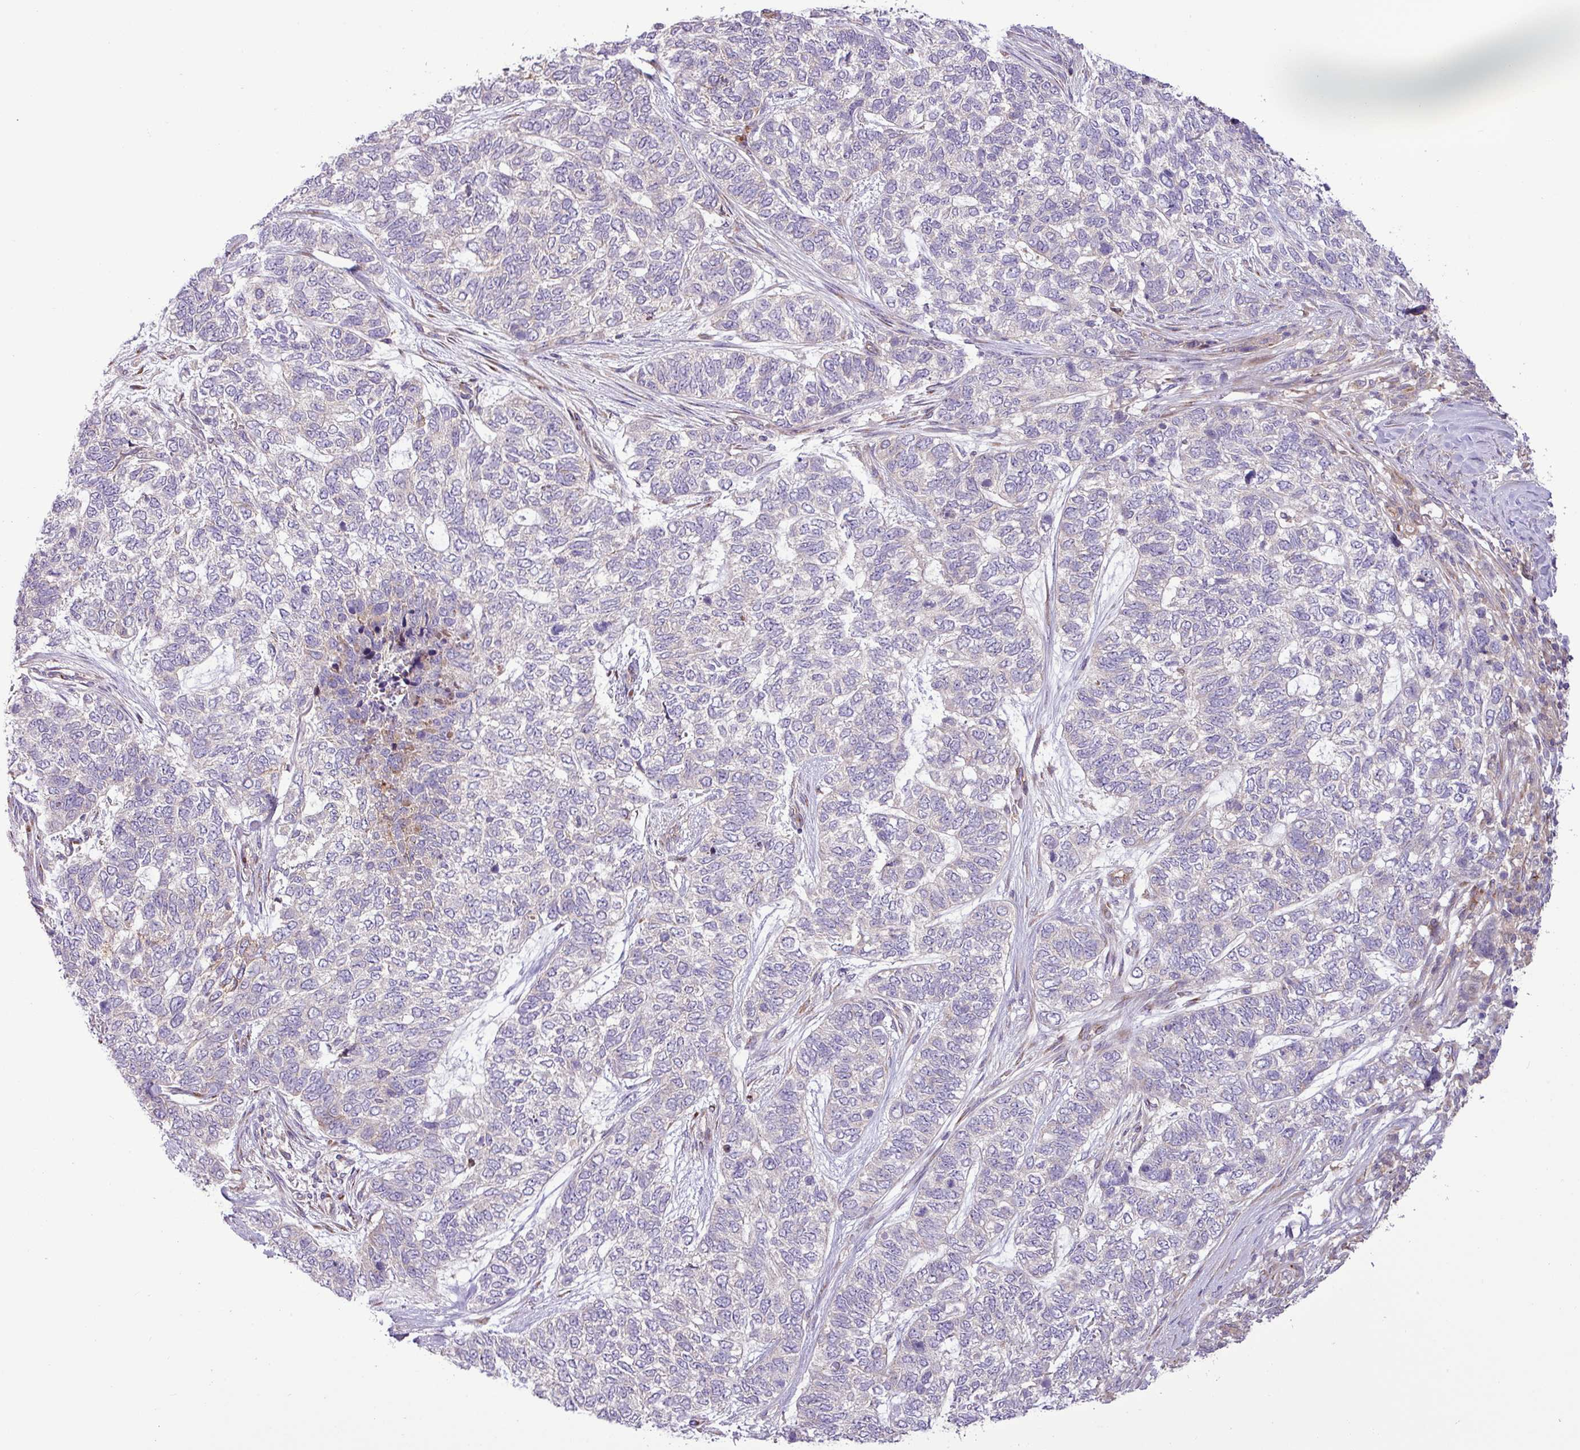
{"staining": {"intensity": "negative", "quantity": "none", "location": "none"}, "tissue": "skin cancer", "cell_type": "Tumor cells", "image_type": "cancer", "snomed": [{"axis": "morphology", "description": "Basal cell carcinoma"}, {"axis": "topography", "description": "Skin"}], "caption": "Tumor cells are negative for brown protein staining in skin basal cell carcinoma.", "gene": "RAB19", "patient": {"sex": "female", "age": 65}}